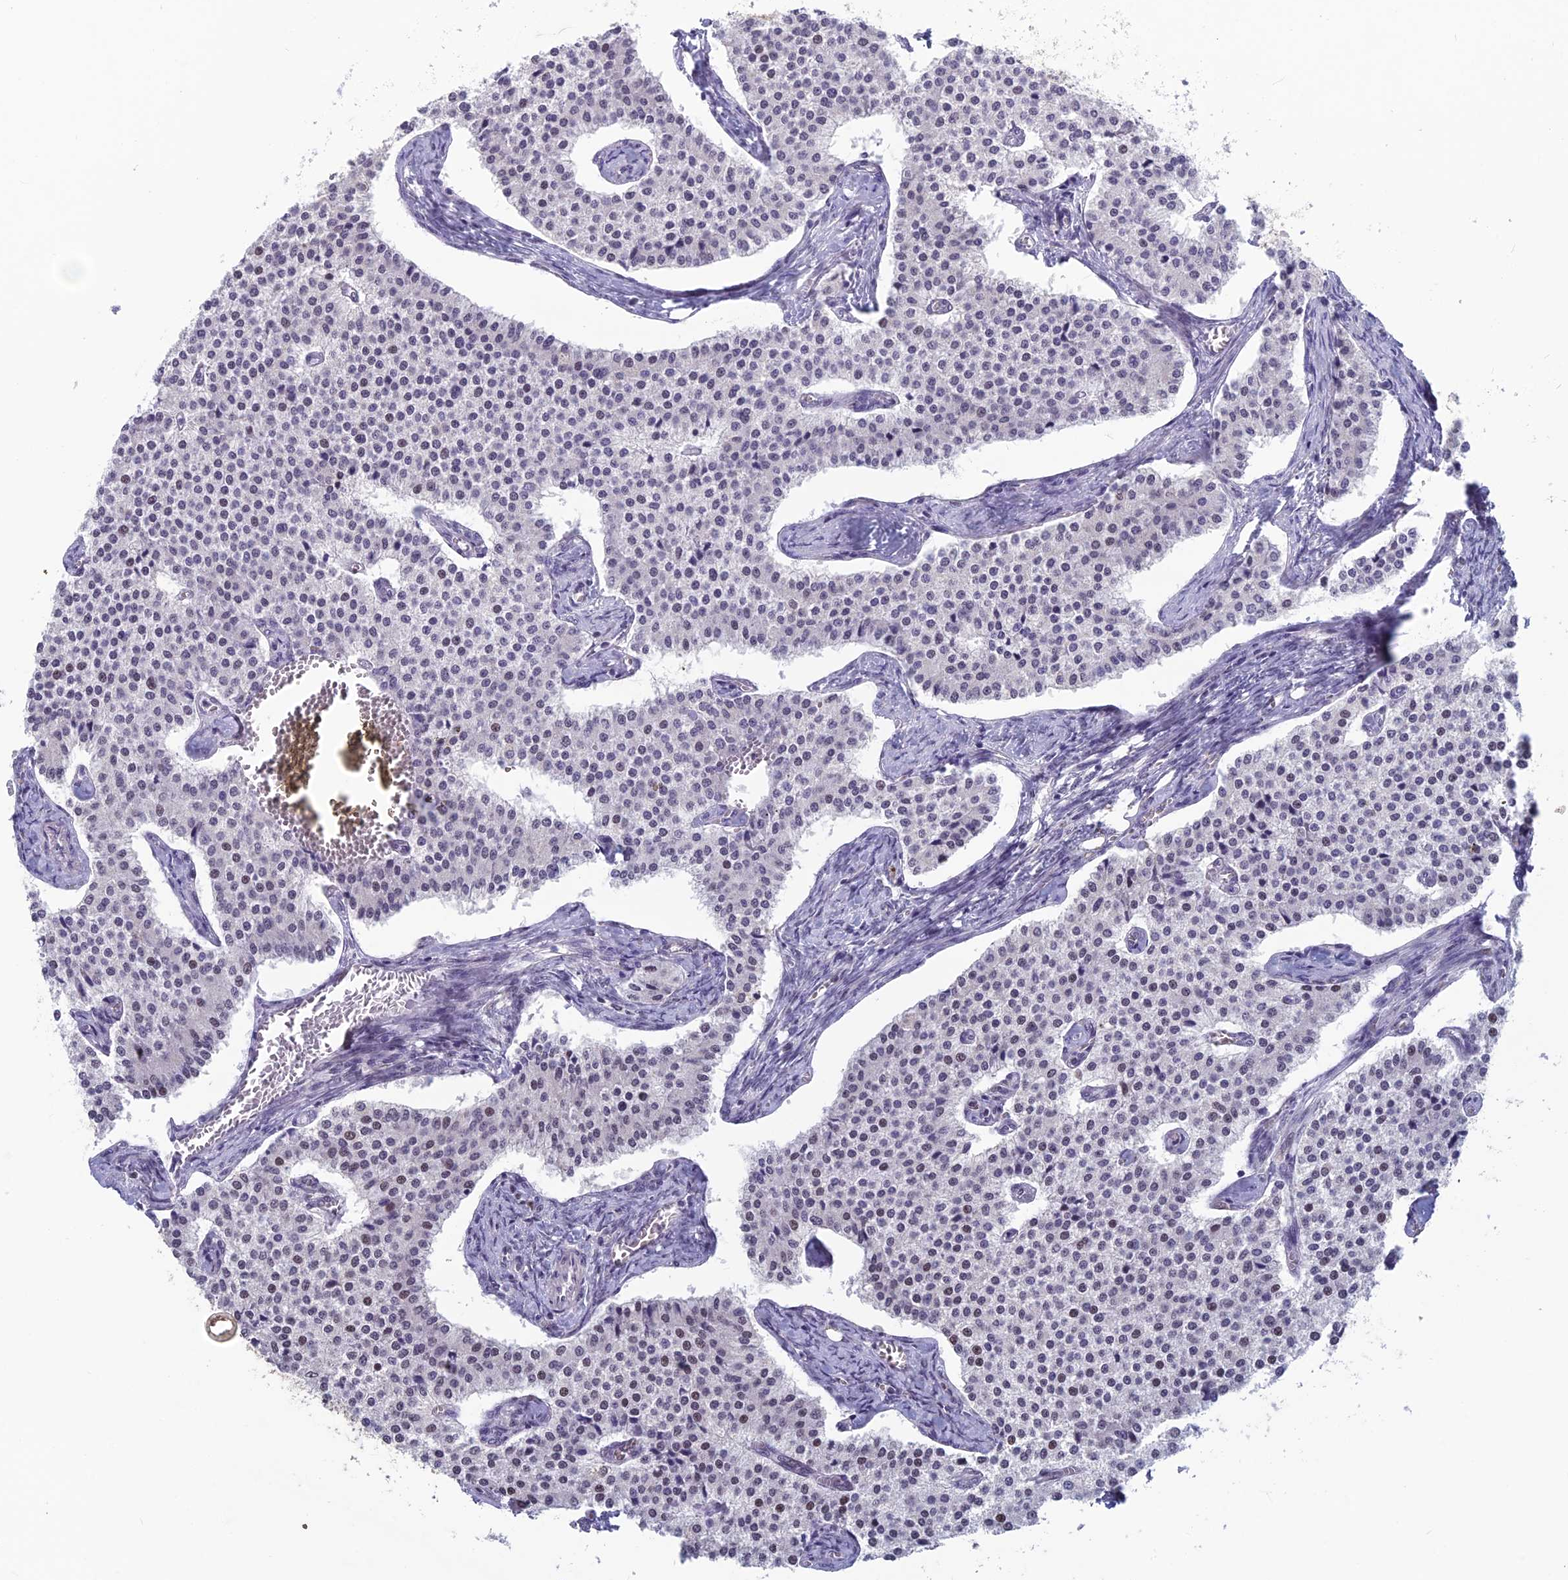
{"staining": {"intensity": "weak", "quantity": "25%-75%", "location": "nuclear"}, "tissue": "carcinoid", "cell_type": "Tumor cells", "image_type": "cancer", "snomed": [{"axis": "morphology", "description": "Carcinoid, malignant, NOS"}, {"axis": "topography", "description": "Colon"}], "caption": "Weak nuclear expression for a protein is identified in approximately 25%-75% of tumor cells of malignant carcinoid using immunohistochemistry.", "gene": "MT-CO3", "patient": {"sex": "female", "age": 52}}